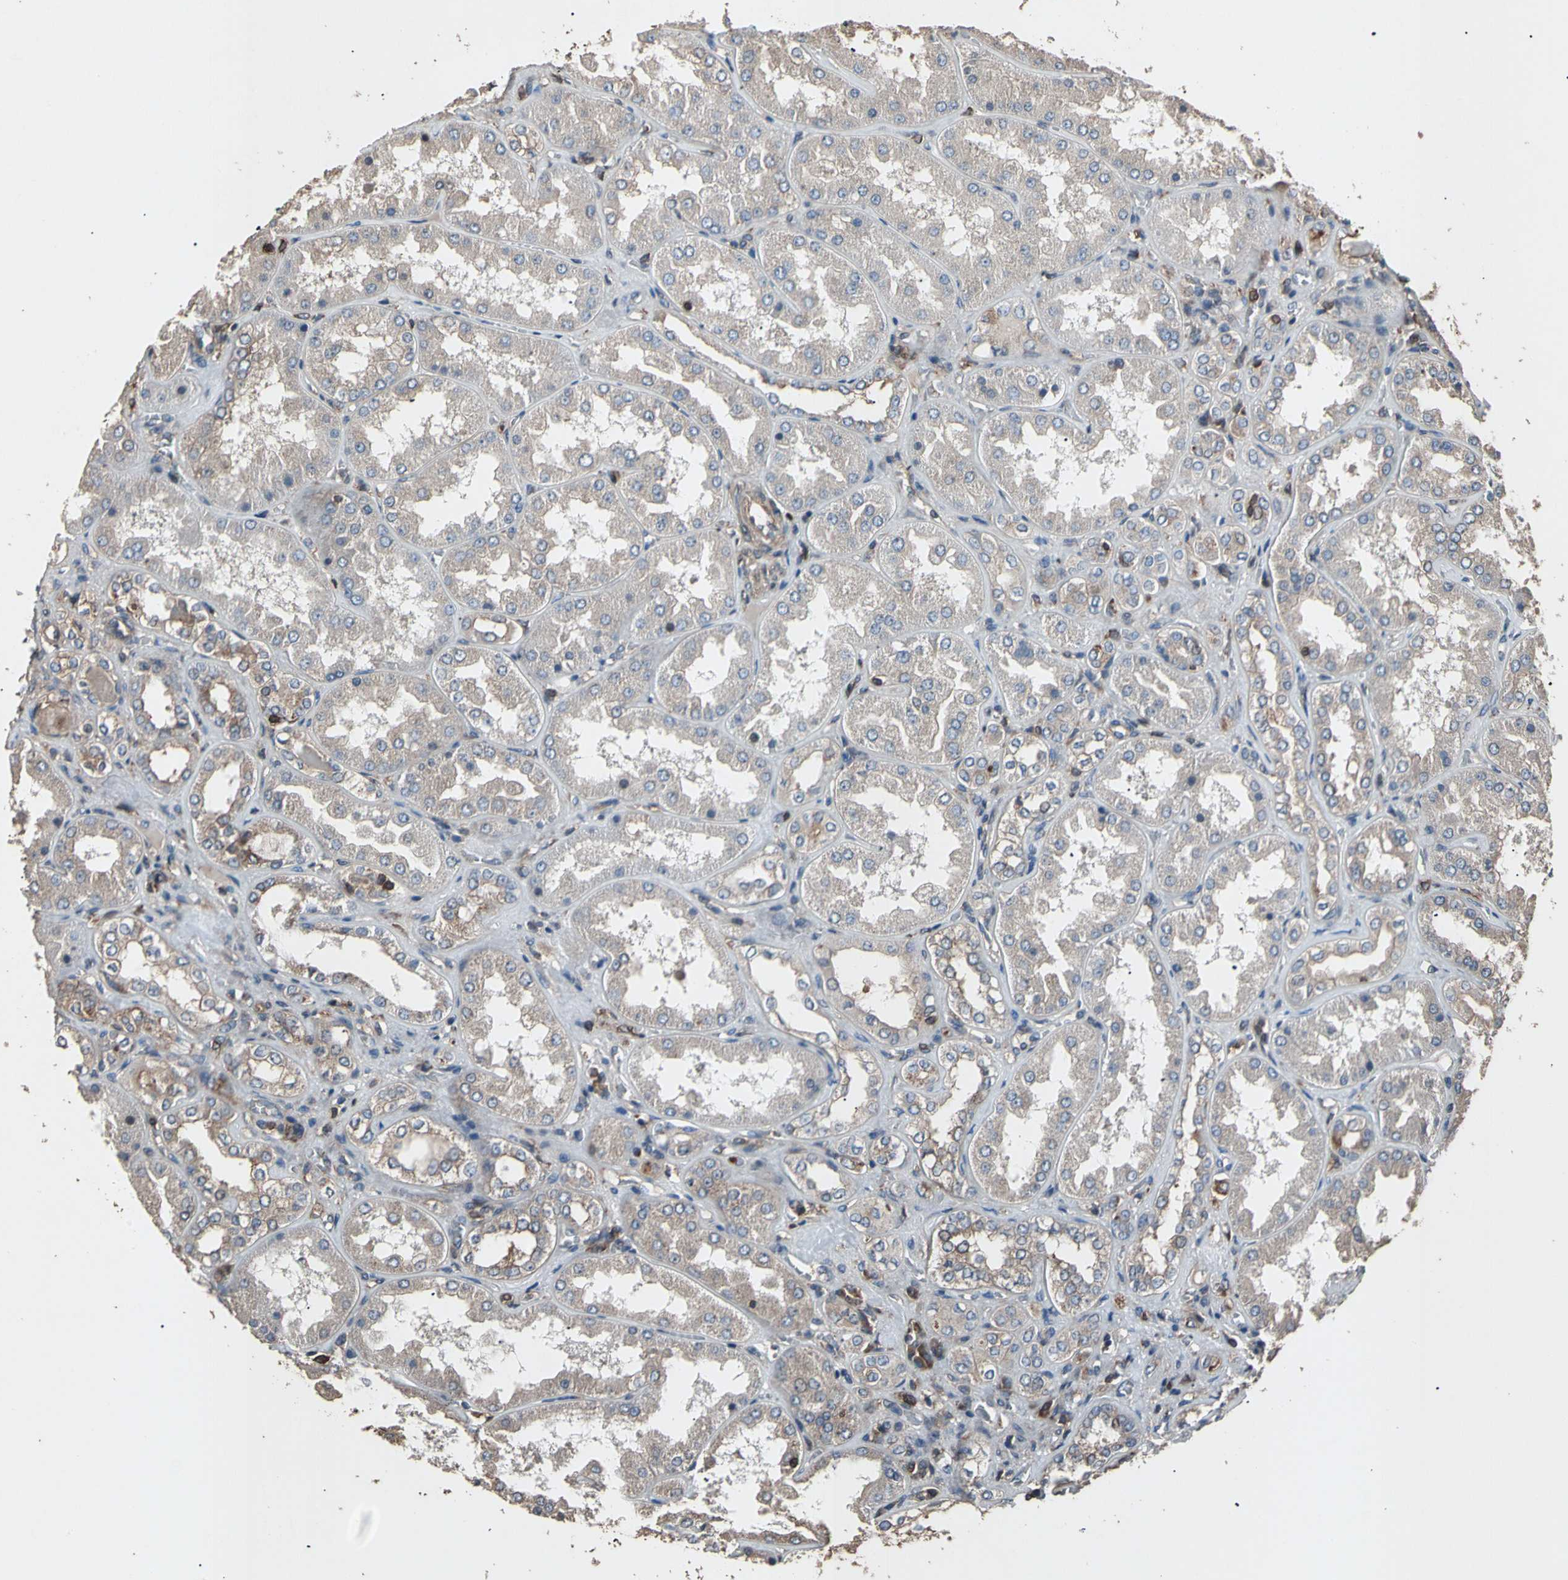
{"staining": {"intensity": "moderate", "quantity": ">75%", "location": "cytoplasmic/membranous"}, "tissue": "kidney", "cell_type": "Cells in glomeruli", "image_type": "normal", "snomed": [{"axis": "morphology", "description": "Normal tissue, NOS"}, {"axis": "topography", "description": "Kidney"}], "caption": "The immunohistochemical stain highlights moderate cytoplasmic/membranous expression in cells in glomeruli of unremarkable kidney. (IHC, brightfield microscopy, high magnification).", "gene": "AGBL2", "patient": {"sex": "female", "age": 56}}